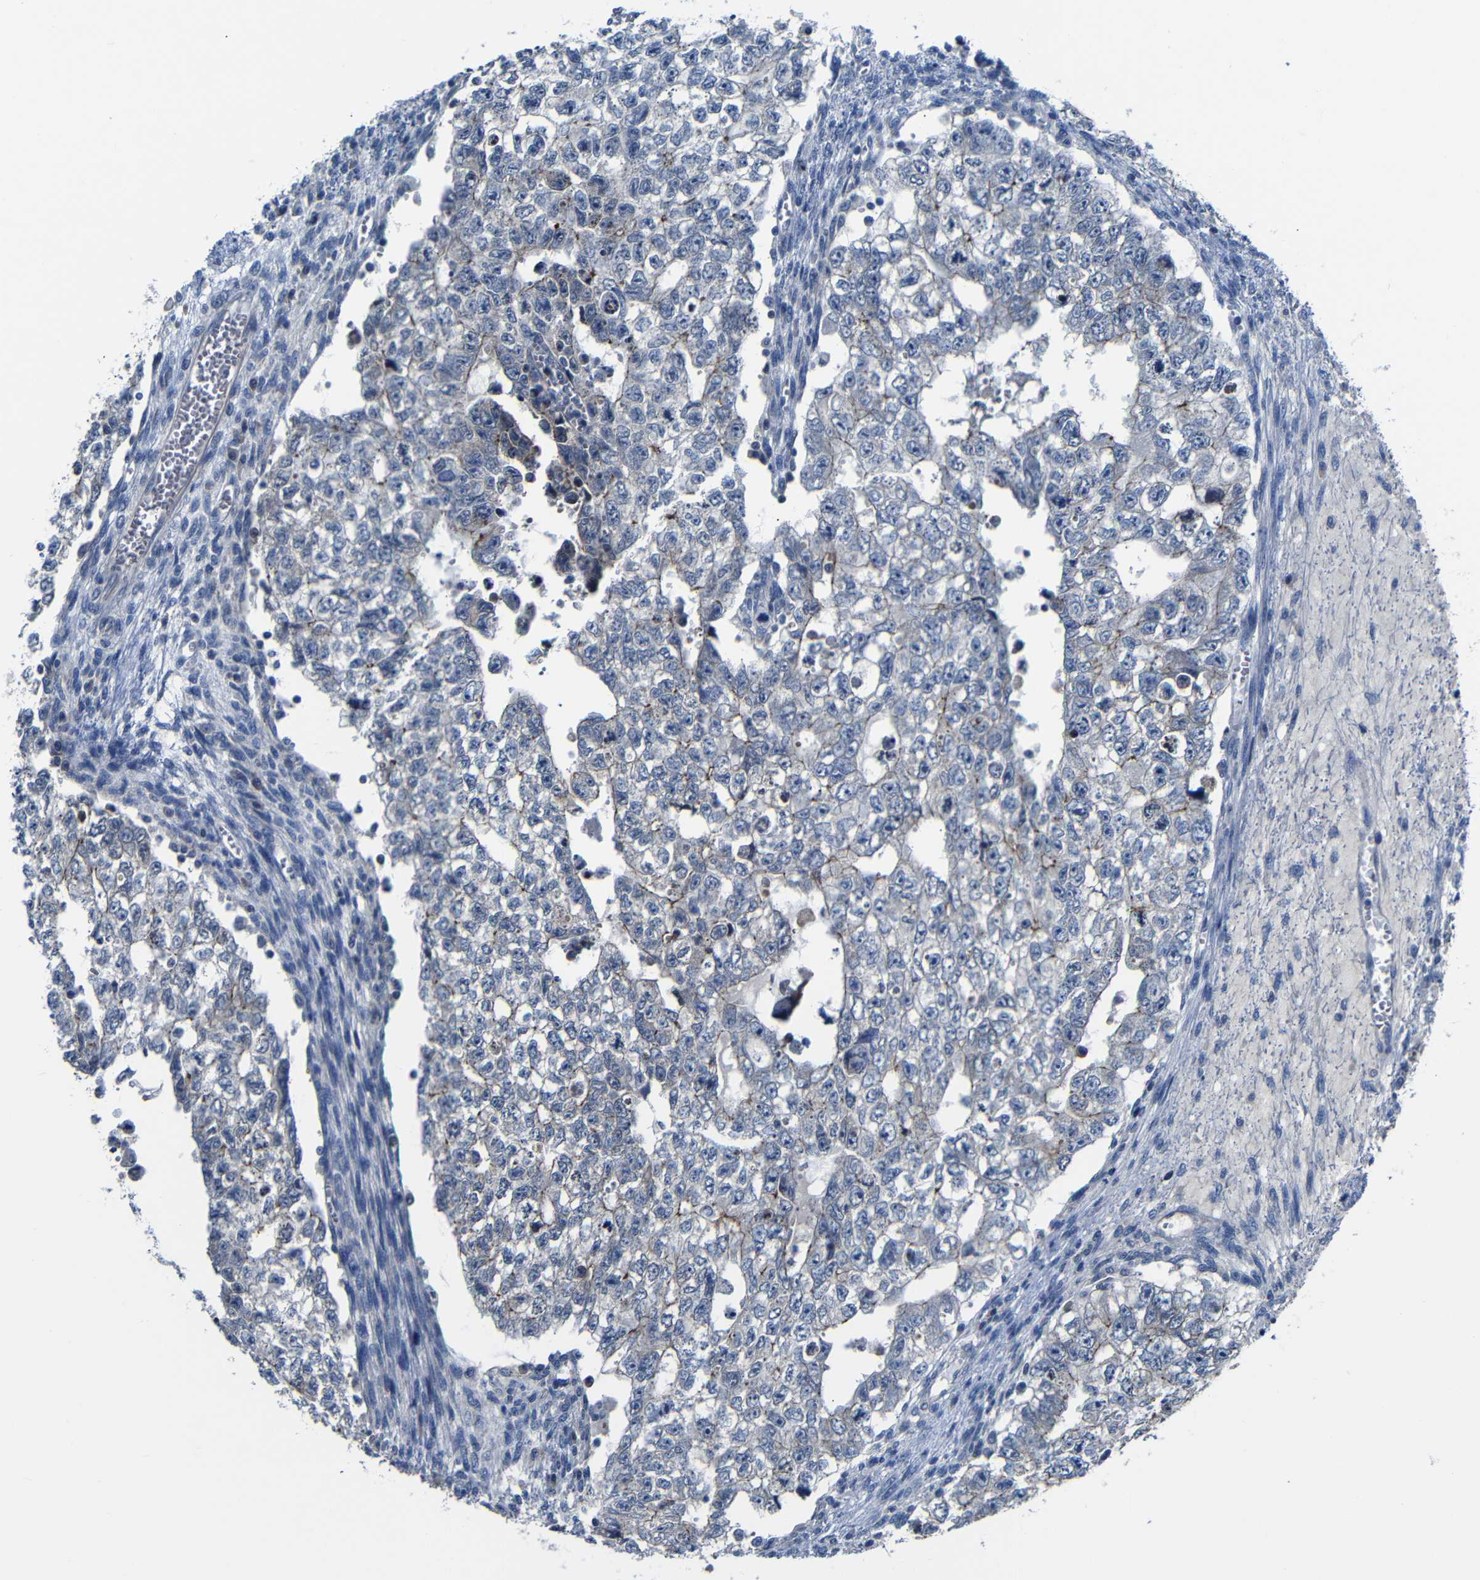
{"staining": {"intensity": "weak", "quantity": "25%-75%", "location": "cytoplasmic/membranous"}, "tissue": "testis cancer", "cell_type": "Tumor cells", "image_type": "cancer", "snomed": [{"axis": "morphology", "description": "Seminoma, NOS"}, {"axis": "morphology", "description": "Carcinoma, Embryonal, NOS"}, {"axis": "topography", "description": "Testis"}], "caption": "A brown stain labels weak cytoplasmic/membranous staining of a protein in testis cancer (embryonal carcinoma) tumor cells.", "gene": "AFDN", "patient": {"sex": "male", "age": 38}}